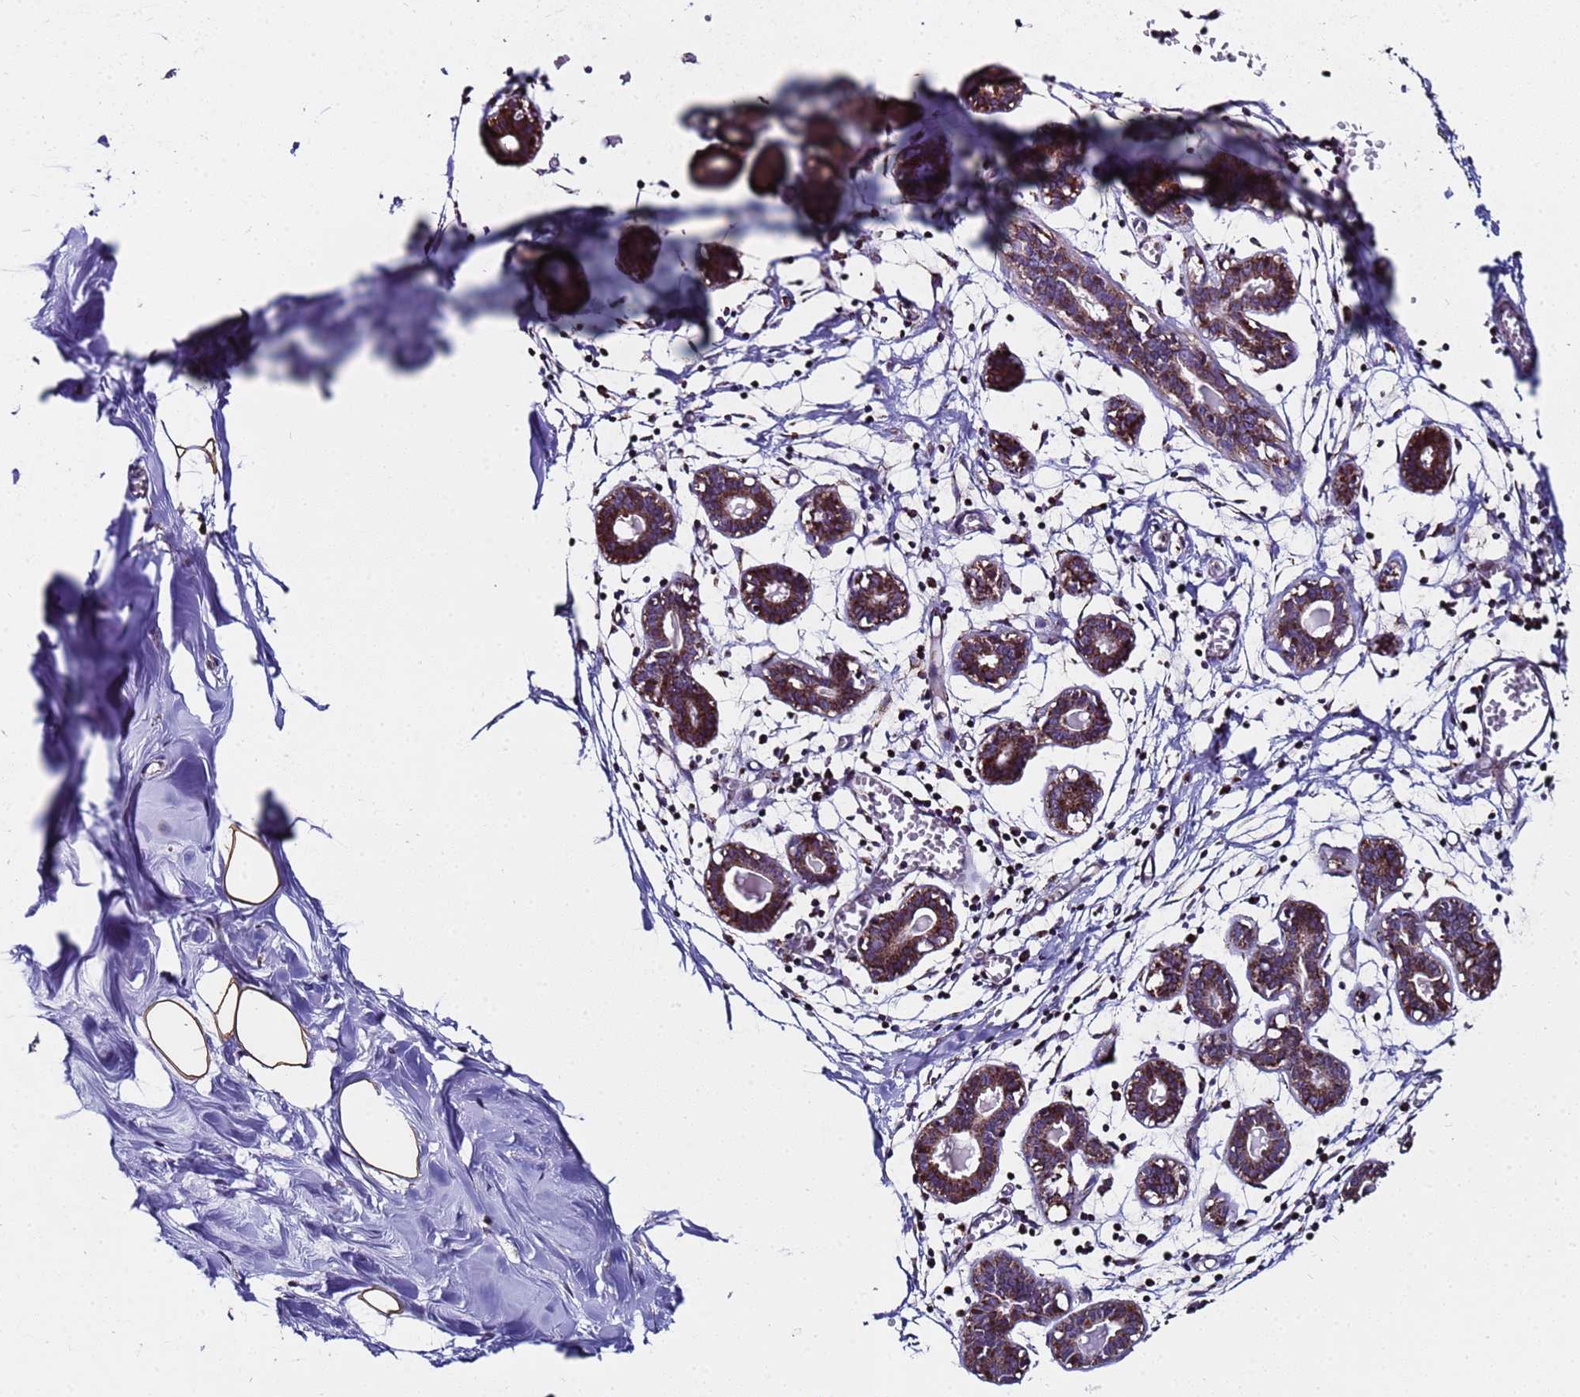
{"staining": {"intensity": "negative", "quantity": "none", "location": "none"}, "tissue": "breast", "cell_type": "Adipocytes", "image_type": "normal", "snomed": [{"axis": "morphology", "description": "Normal tissue, NOS"}, {"axis": "topography", "description": "Breast"}], "caption": "Immunohistochemistry image of unremarkable human breast stained for a protein (brown), which demonstrates no staining in adipocytes.", "gene": "MRPS12", "patient": {"sex": "female", "age": 27}}